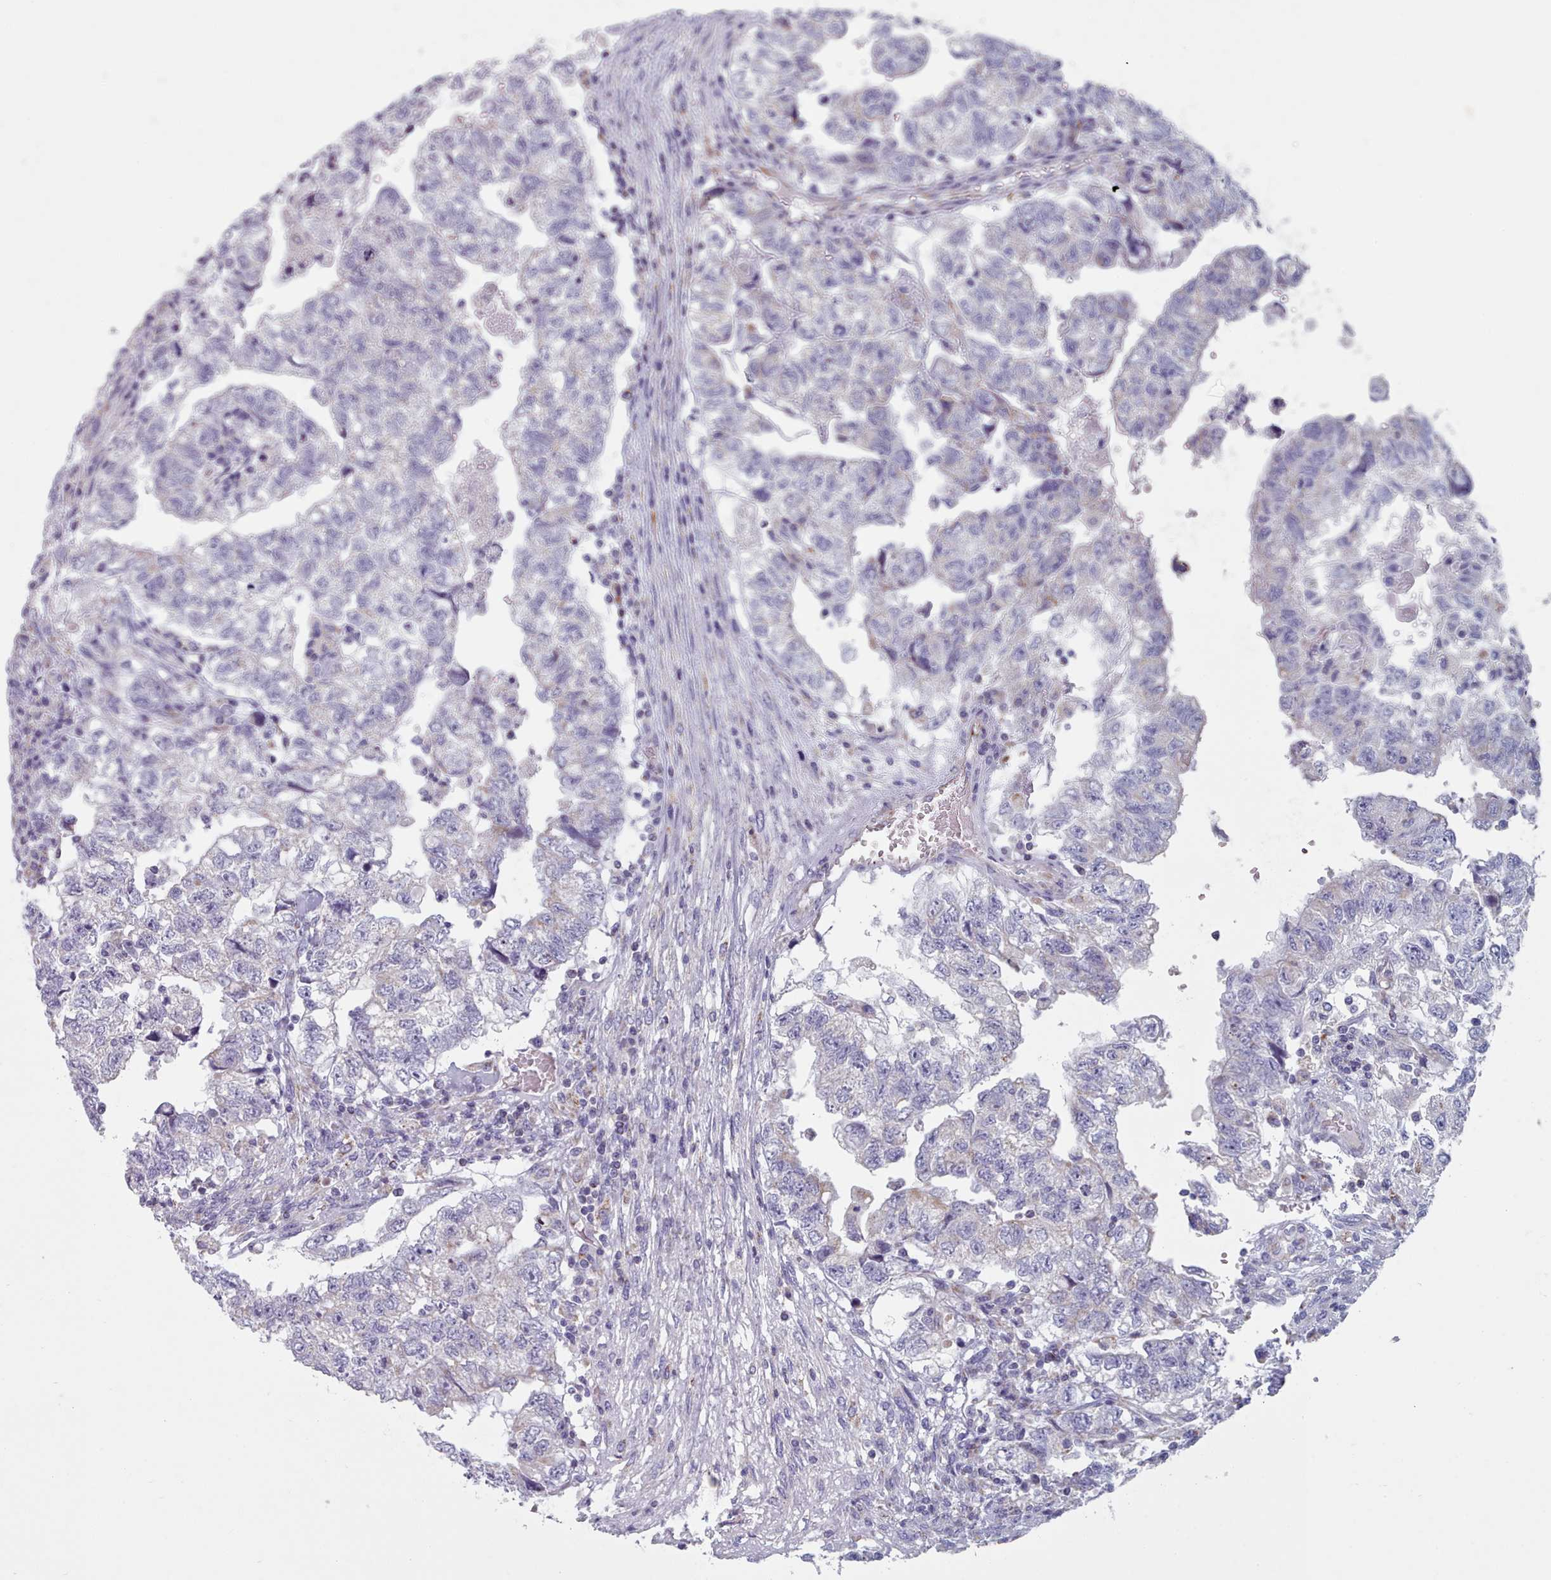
{"staining": {"intensity": "negative", "quantity": "none", "location": "none"}, "tissue": "testis cancer", "cell_type": "Tumor cells", "image_type": "cancer", "snomed": [{"axis": "morphology", "description": "Carcinoma, Embryonal, NOS"}, {"axis": "topography", "description": "Testis"}], "caption": "High power microscopy photomicrograph of an IHC micrograph of testis embryonal carcinoma, revealing no significant staining in tumor cells. Brightfield microscopy of immunohistochemistry stained with DAB (brown) and hematoxylin (blue), captured at high magnification.", "gene": "FAM170B", "patient": {"sex": "male", "age": 36}}